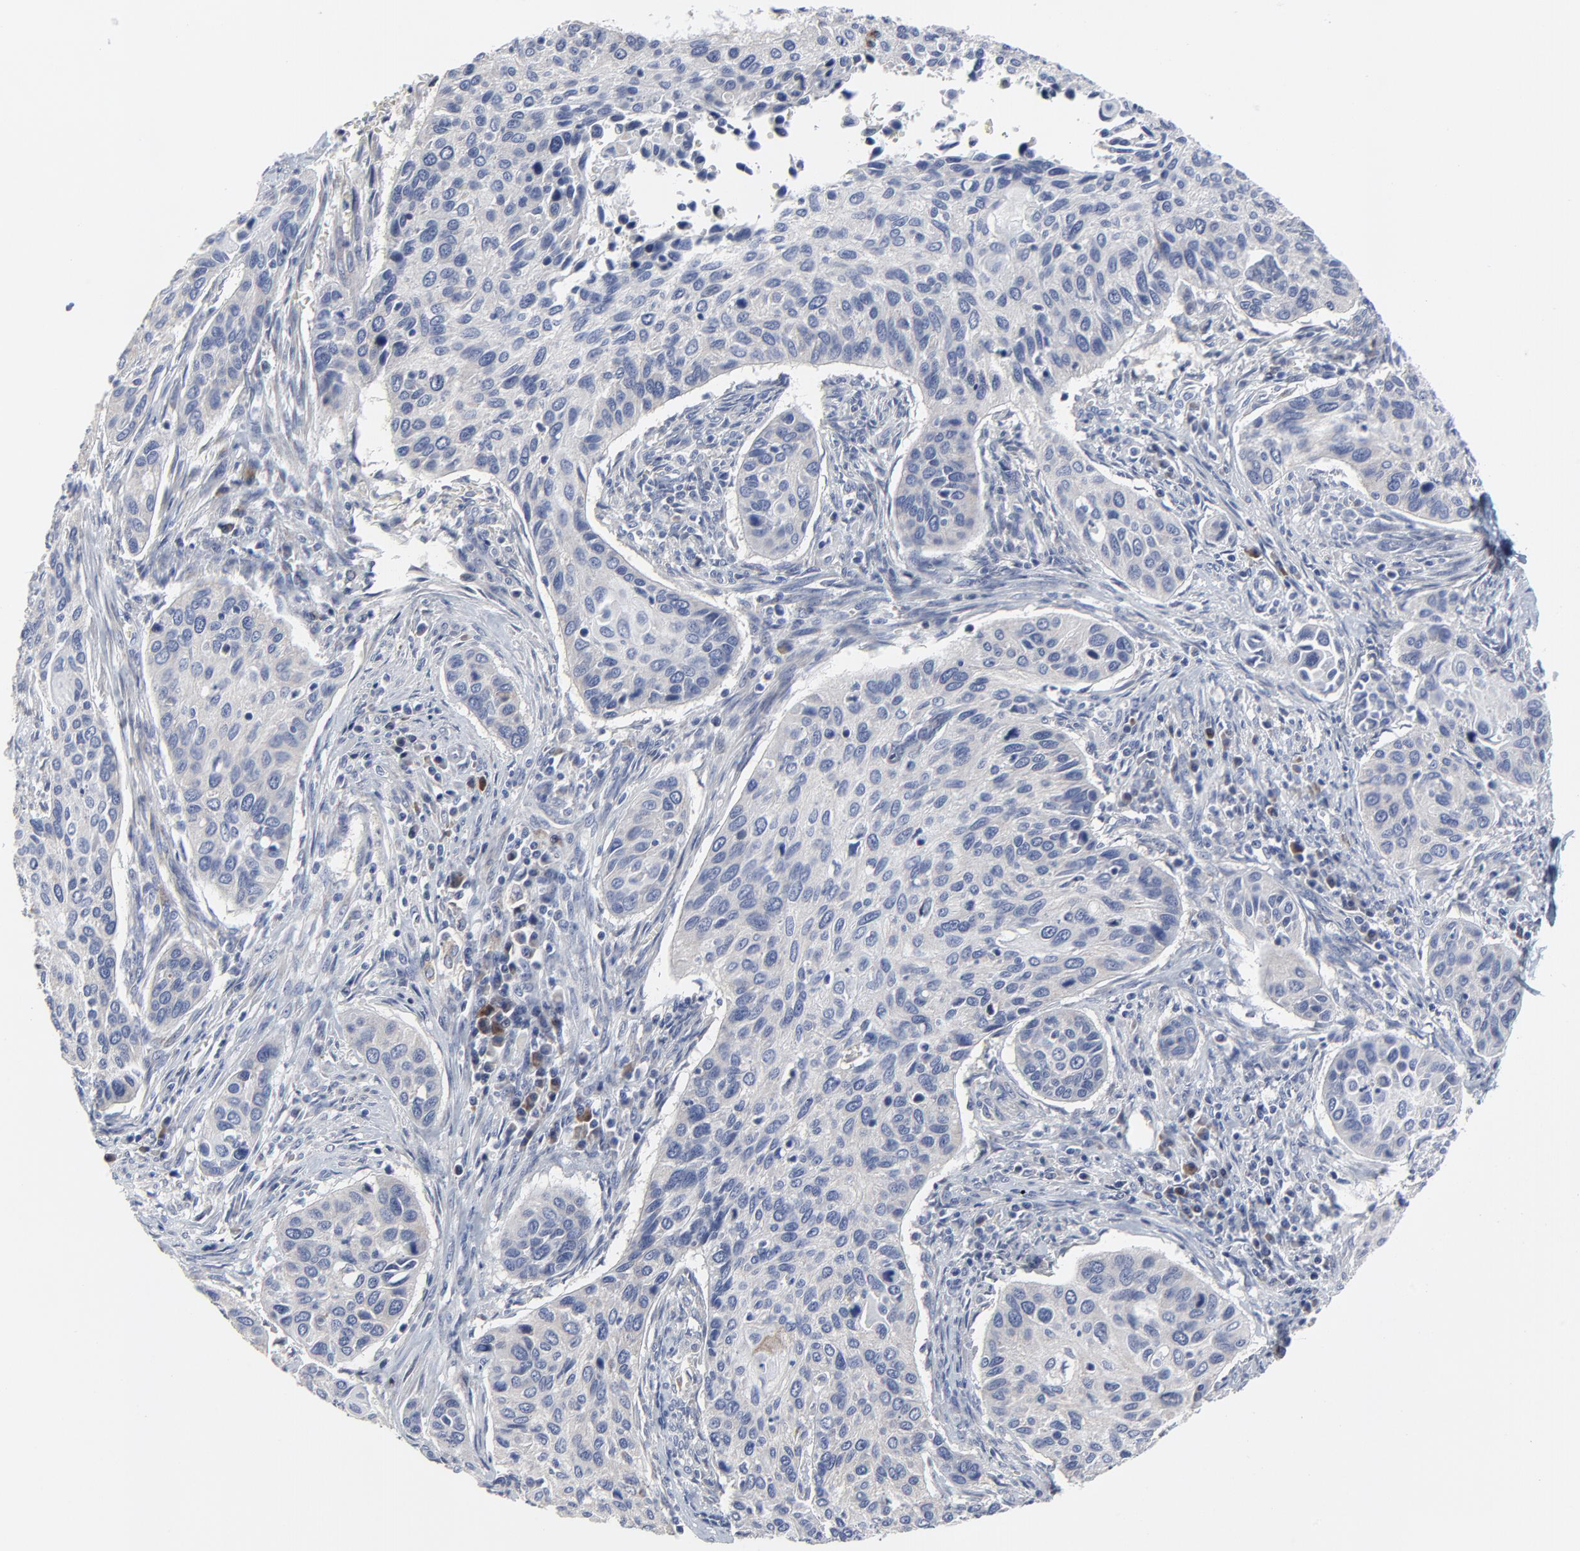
{"staining": {"intensity": "negative", "quantity": "none", "location": "none"}, "tissue": "cervical cancer", "cell_type": "Tumor cells", "image_type": "cancer", "snomed": [{"axis": "morphology", "description": "Squamous cell carcinoma, NOS"}, {"axis": "topography", "description": "Cervix"}], "caption": "Human cervical squamous cell carcinoma stained for a protein using immunohistochemistry (IHC) reveals no staining in tumor cells.", "gene": "NLGN3", "patient": {"sex": "female", "age": 57}}